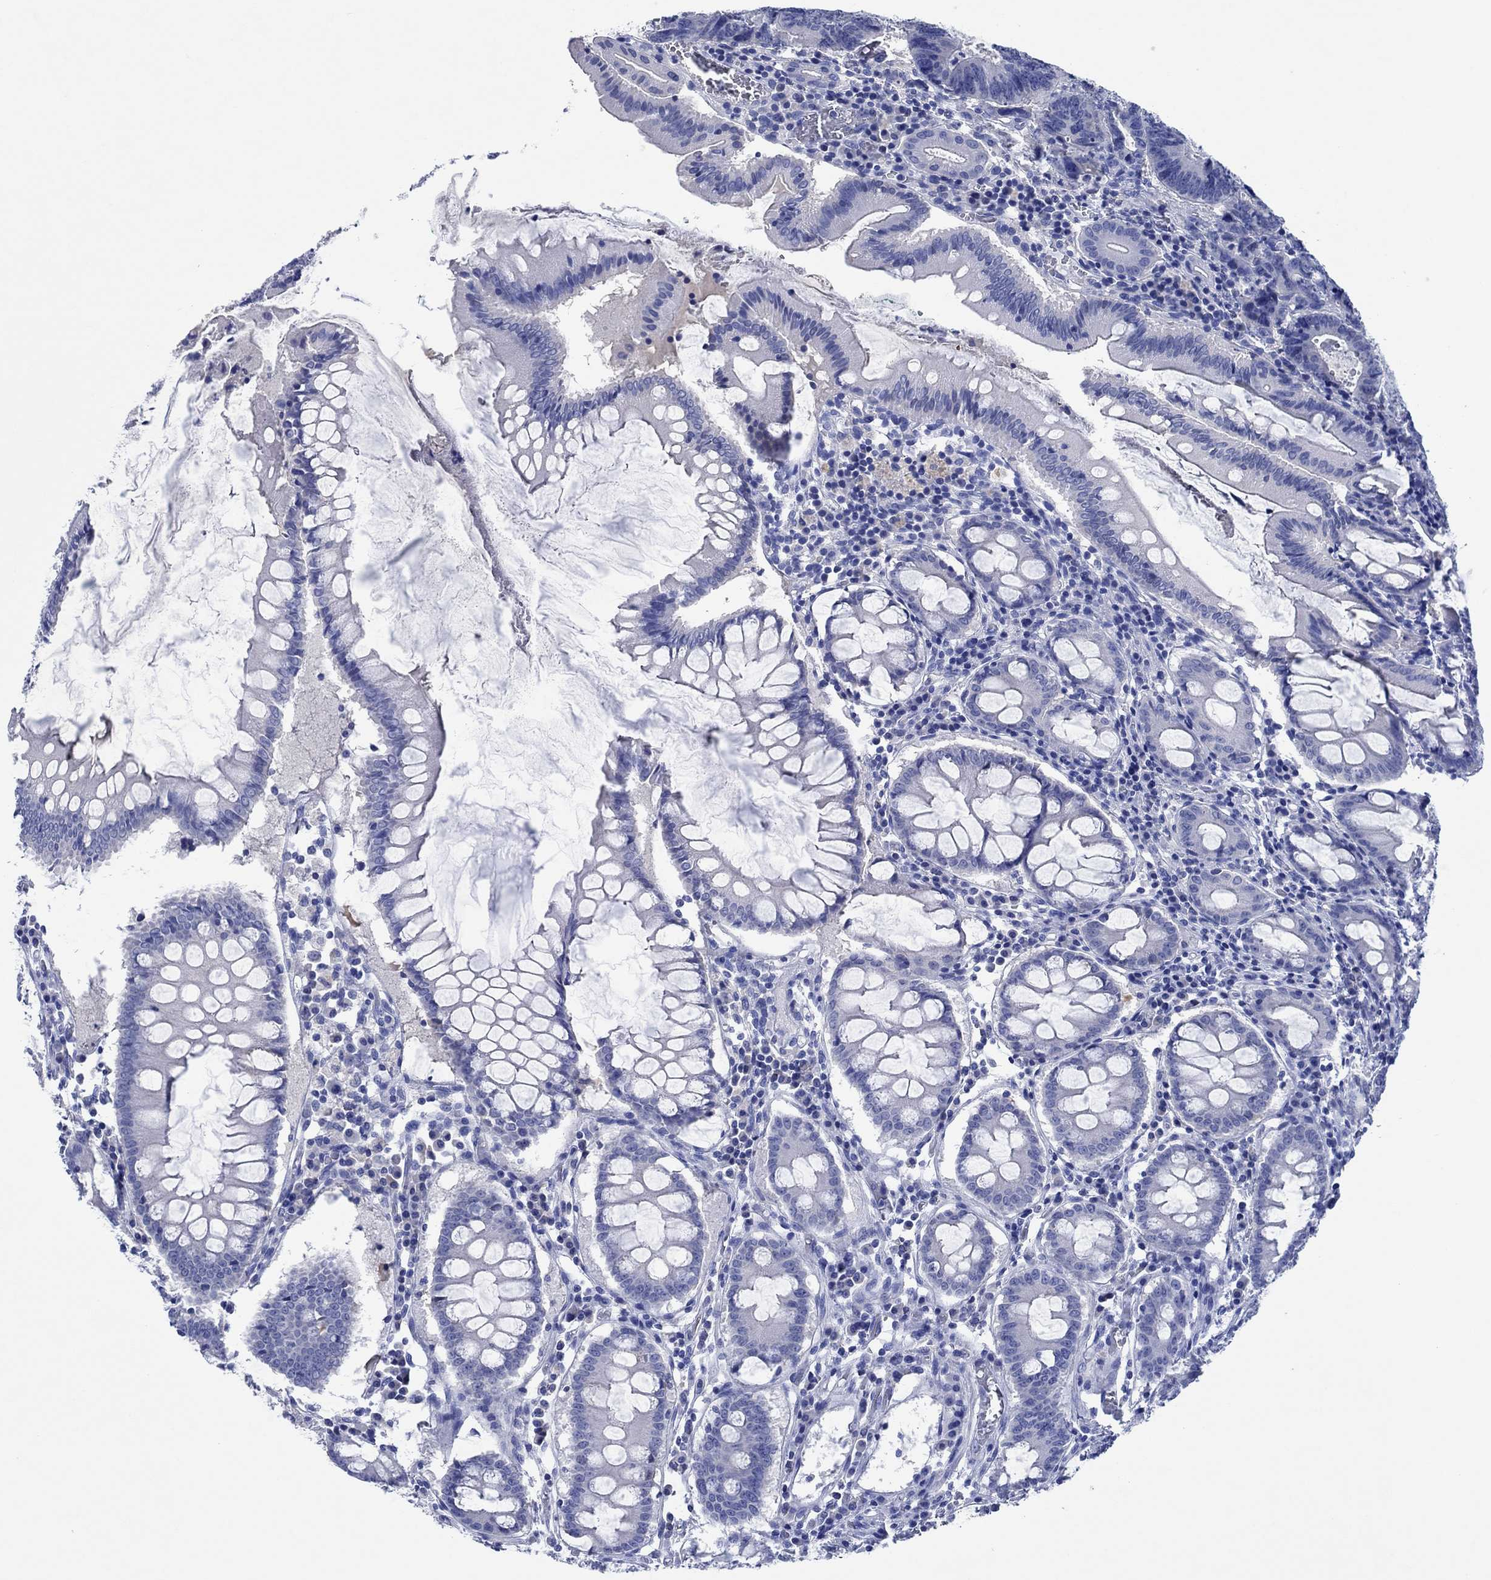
{"staining": {"intensity": "negative", "quantity": "none", "location": "none"}, "tissue": "colorectal cancer", "cell_type": "Tumor cells", "image_type": "cancer", "snomed": [{"axis": "morphology", "description": "Adenocarcinoma, NOS"}, {"axis": "topography", "description": "Colon"}], "caption": "Colorectal adenocarcinoma was stained to show a protein in brown. There is no significant positivity in tumor cells.", "gene": "CPNE6", "patient": {"sex": "female", "age": 82}}